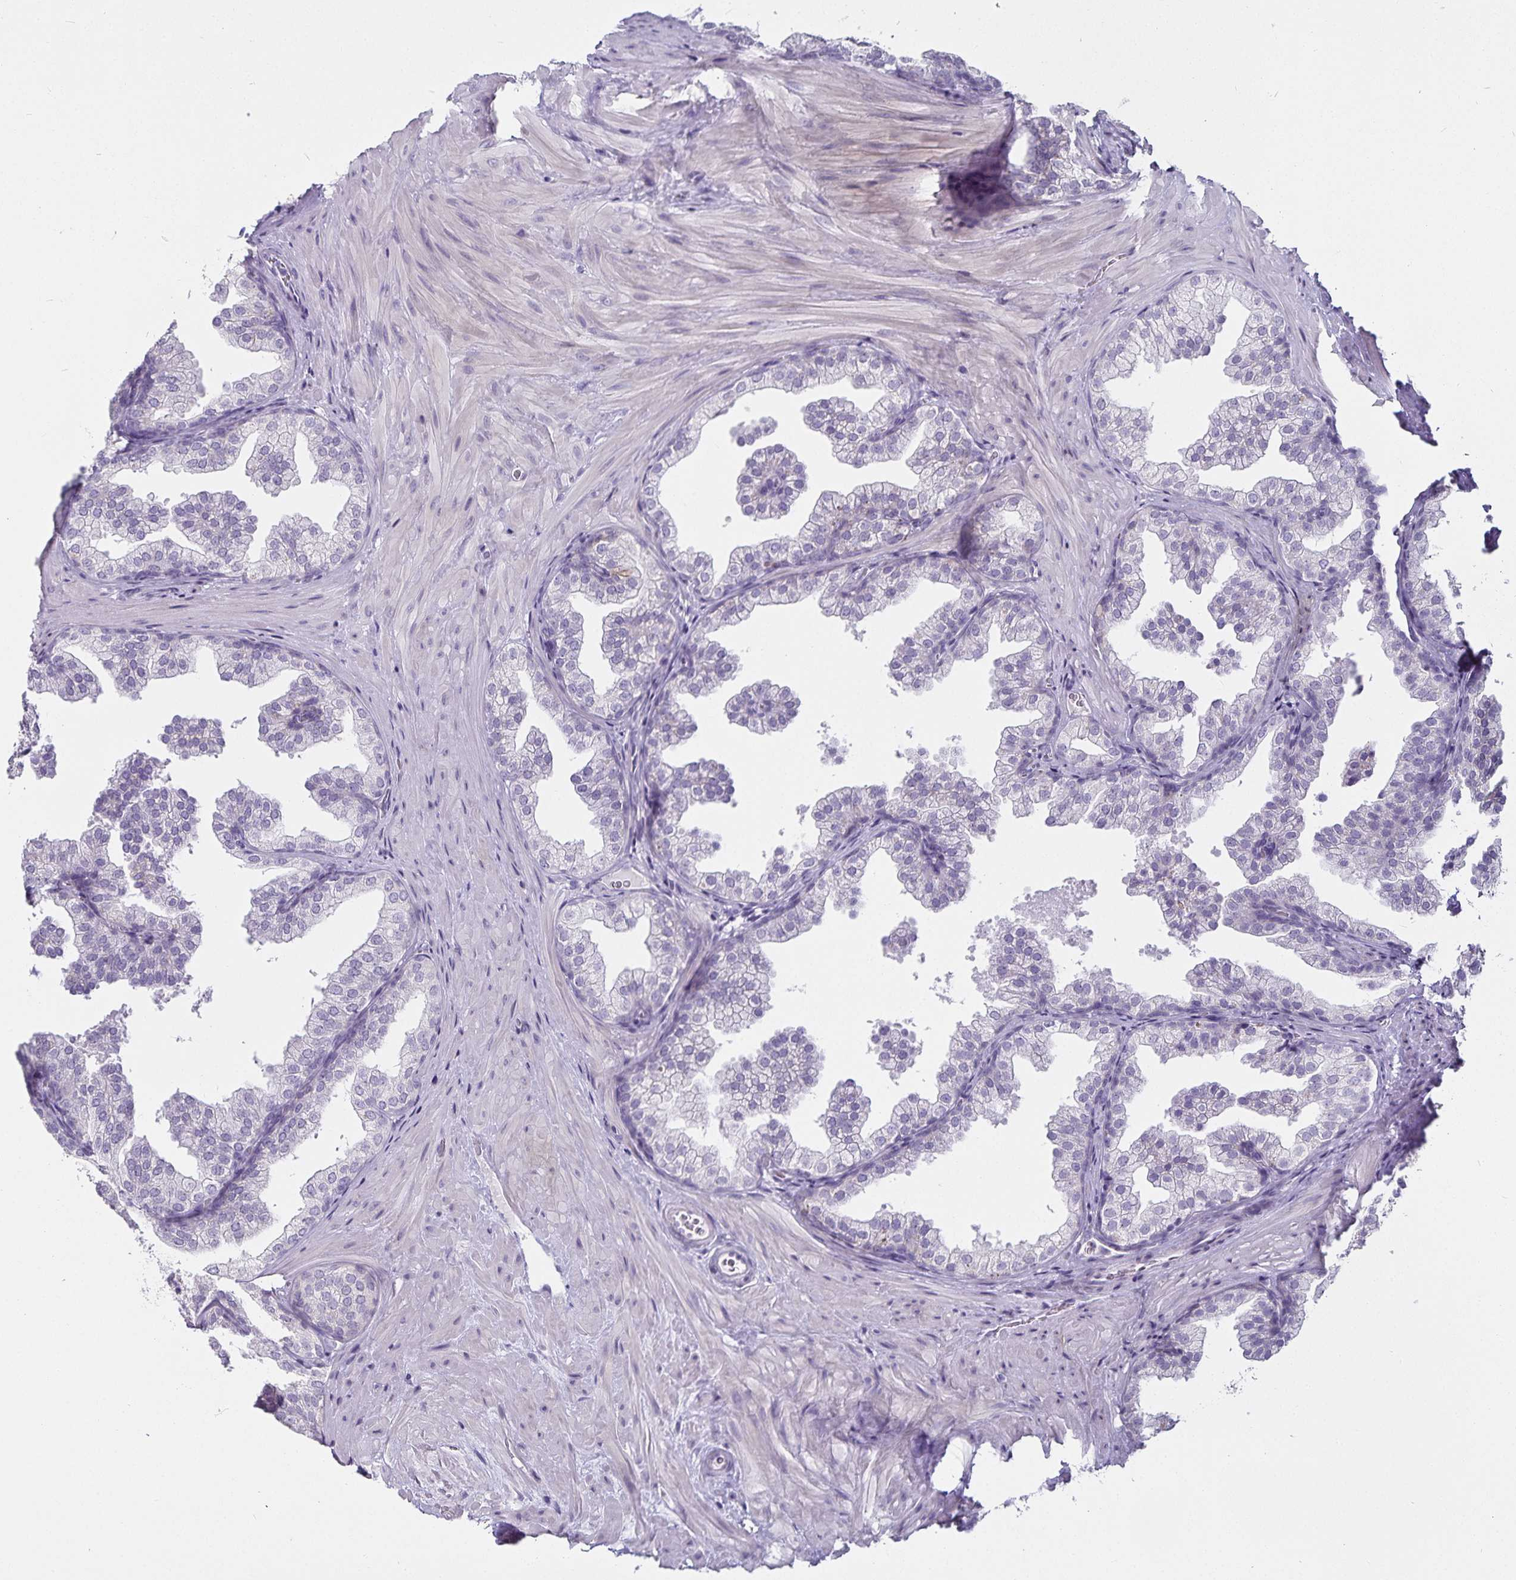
{"staining": {"intensity": "negative", "quantity": "none", "location": "none"}, "tissue": "prostate", "cell_type": "Glandular cells", "image_type": "normal", "snomed": [{"axis": "morphology", "description": "Normal tissue, NOS"}, {"axis": "topography", "description": "Prostate"}], "caption": "This is an IHC image of benign human prostate. There is no staining in glandular cells.", "gene": "CA12", "patient": {"sex": "male", "age": 37}}